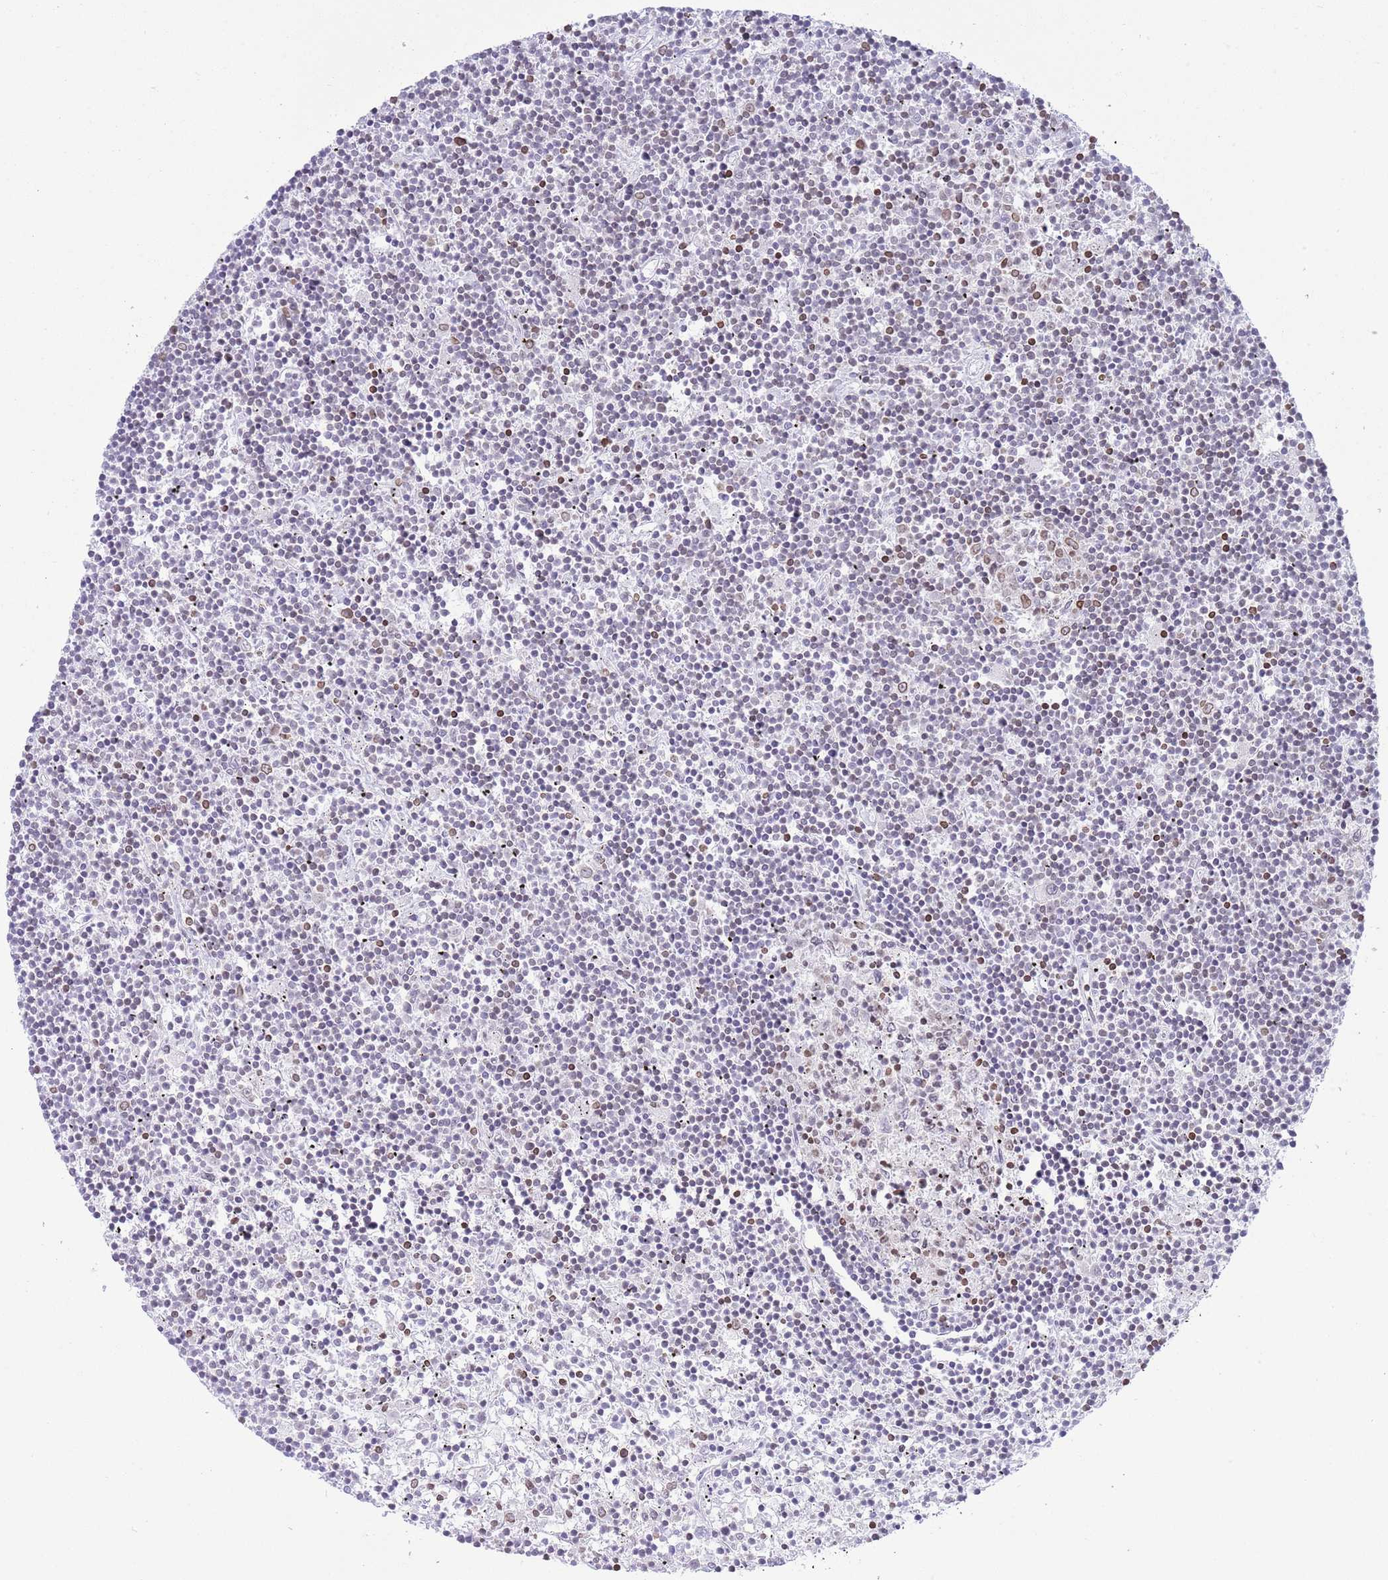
{"staining": {"intensity": "negative", "quantity": "none", "location": "none"}, "tissue": "lymphoma", "cell_type": "Tumor cells", "image_type": "cancer", "snomed": [{"axis": "morphology", "description": "Malignant lymphoma, non-Hodgkin's type, Low grade"}, {"axis": "topography", "description": "Spleen"}], "caption": "Immunohistochemistry (IHC) micrograph of lymphoma stained for a protein (brown), which displays no positivity in tumor cells.", "gene": "LBR", "patient": {"sex": "male", "age": 76}}